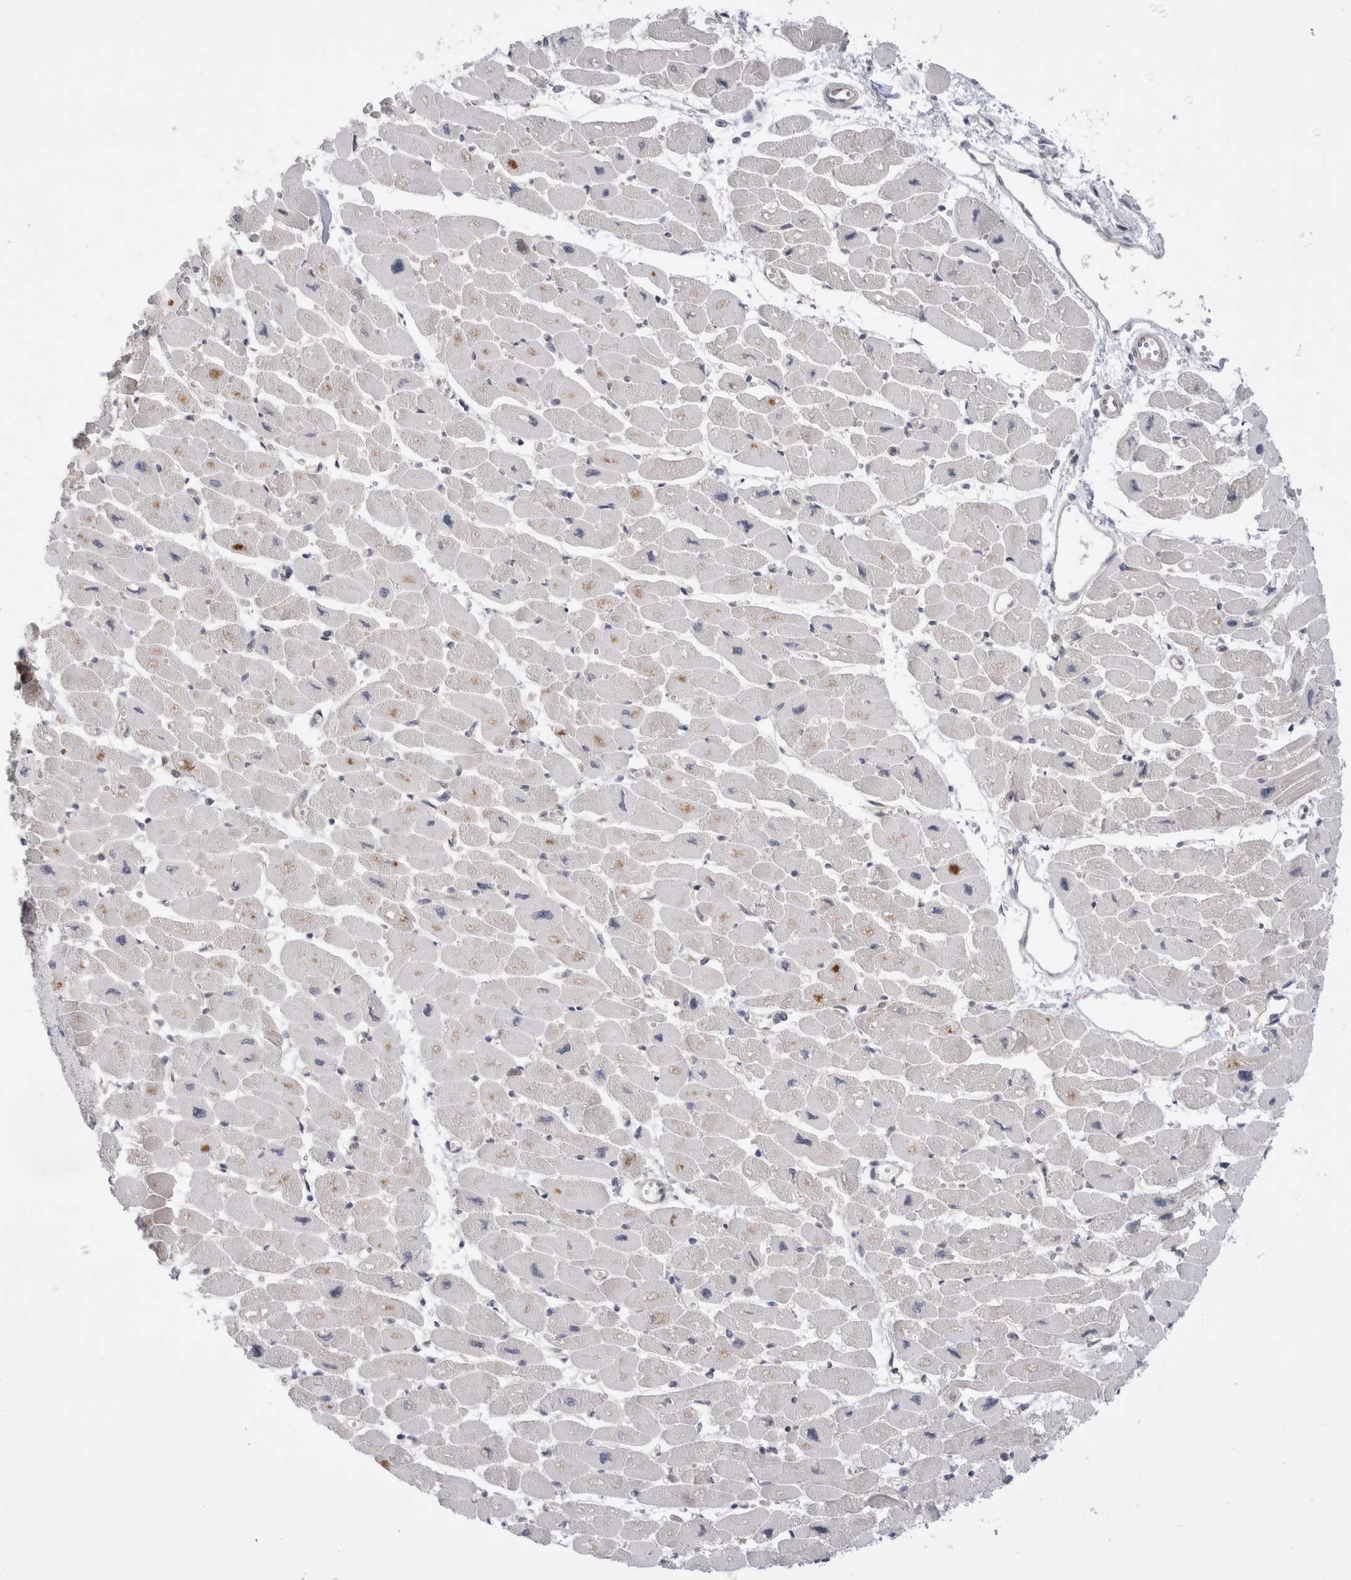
{"staining": {"intensity": "negative", "quantity": "none", "location": "none"}, "tissue": "heart muscle", "cell_type": "Cardiomyocytes", "image_type": "normal", "snomed": [{"axis": "morphology", "description": "Normal tissue, NOS"}, {"axis": "topography", "description": "Heart"}], "caption": "Human heart muscle stained for a protein using IHC demonstrates no positivity in cardiomyocytes.", "gene": "NFKB1", "patient": {"sex": "female", "age": 54}}